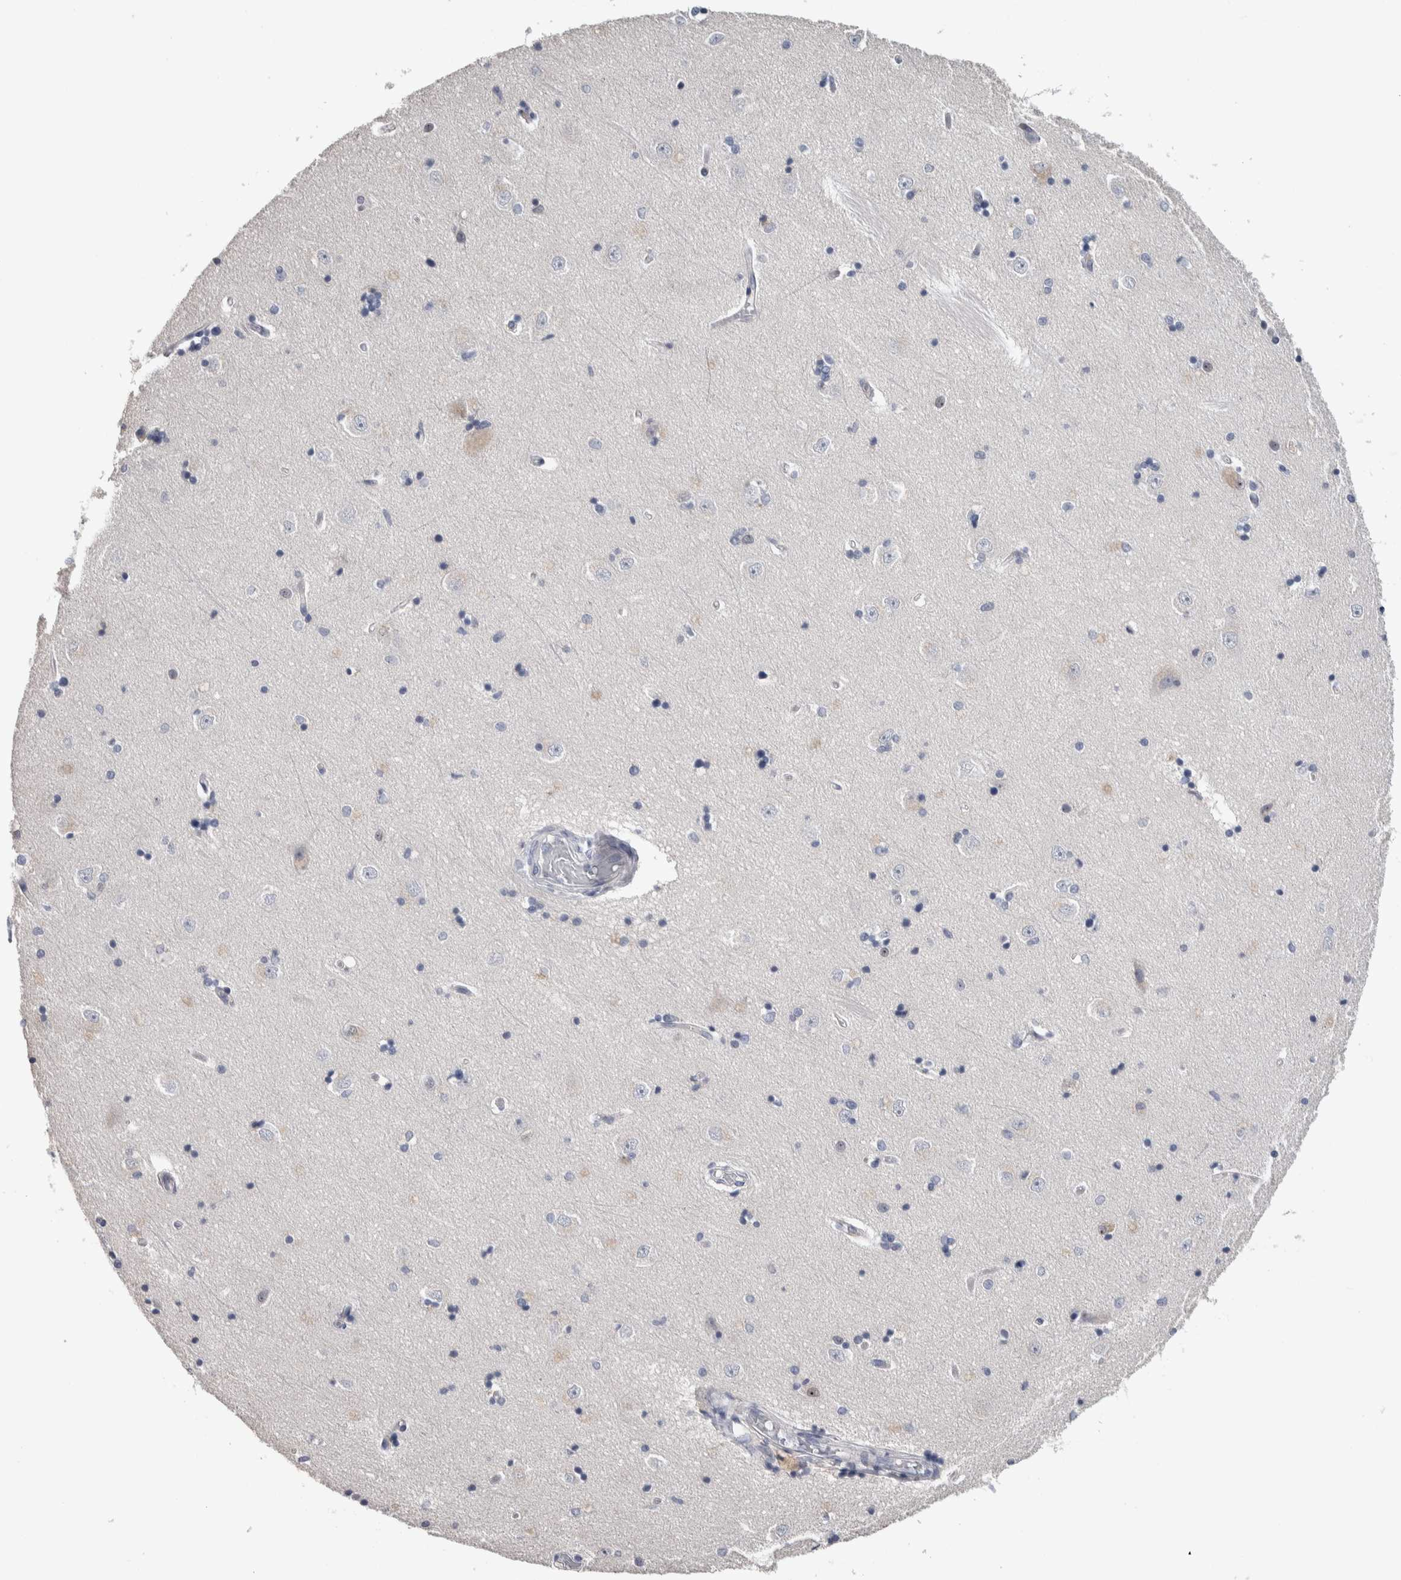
{"staining": {"intensity": "negative", "quantity": "none", "location": "none"}, "tissue": "hippocampus", "cell_type": "Glial cells", "image_type": "normal", "snomed": [{"axis": "morphology", "description": "Normal tissue, NOS"}, {"axis": "topography", "description": "Hippocampus"}], "caption": "Unremarkable hippocampus was stained to show a protein in brown. There is no significant positivity in glial cells. The staining is performed using DAB (3,3'-diaminobenzidine) brown chromogen with nuclei counter-stained in using hematoxylin.", "gene": "TMEM102", "patient": {"sex": "male", "age": 45}}